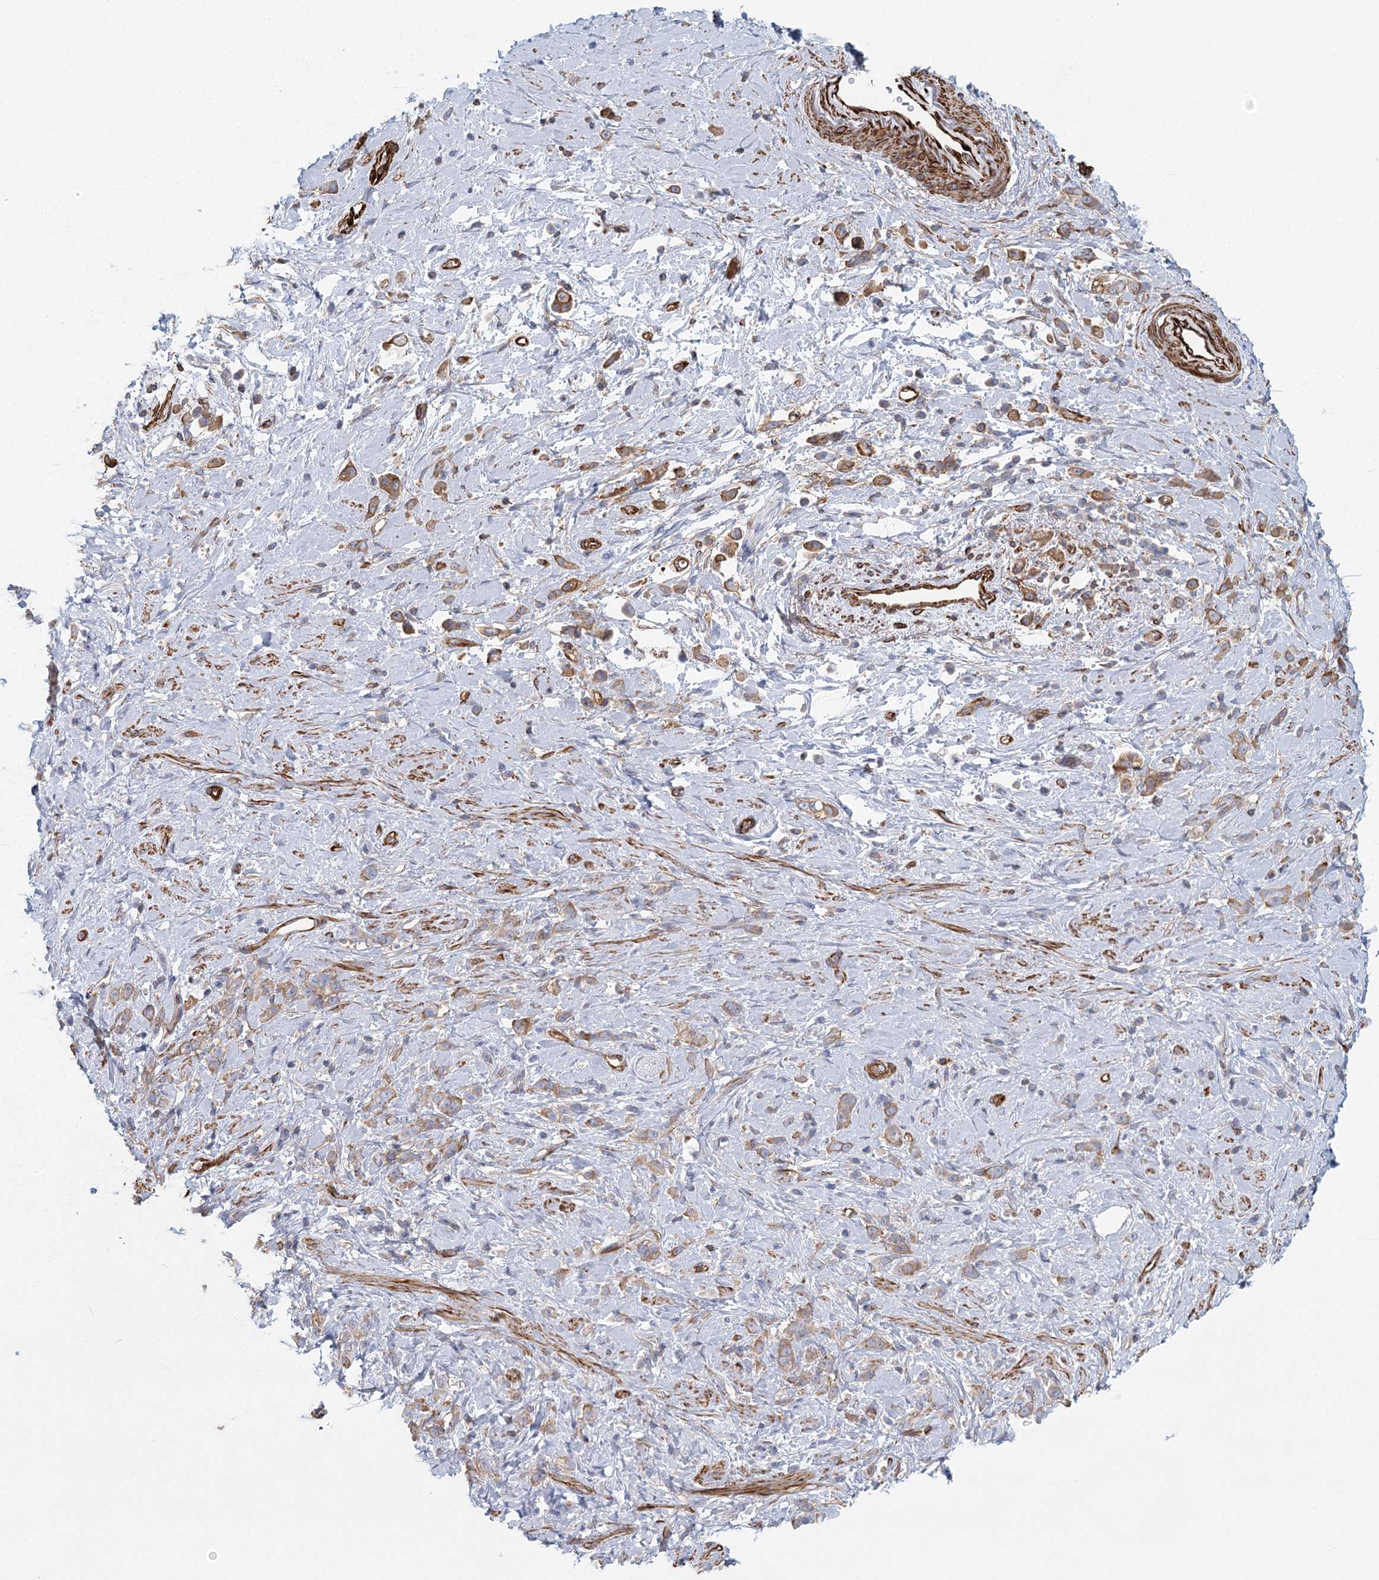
{"staining": {"intensity": "moderate", "quantity": ">75%", "location": "cytoplasmic/membranous"}, "tissue": "stomach cancer", "cell_type": "Tumor cells", "image_type": "cancer", "snomed": [{"axis": "morphology", "description": "Adenocarcinoma, NOS"}, {"axis": "topography", "description": "Stomach"}], "caption": "Immunohistochemistry (IHC) of adenocarcinoma (stomach) exhibits medium levels of moderate cytoplasmic/membranous expression in approximately >75% of tumor cells. (DAB (3,3'-diaminobenzidine) IHC, brown staining for protein, blue staining for nuclei).", "gene": "IFT46", "patient": {"sex": "female", "age": 60}}